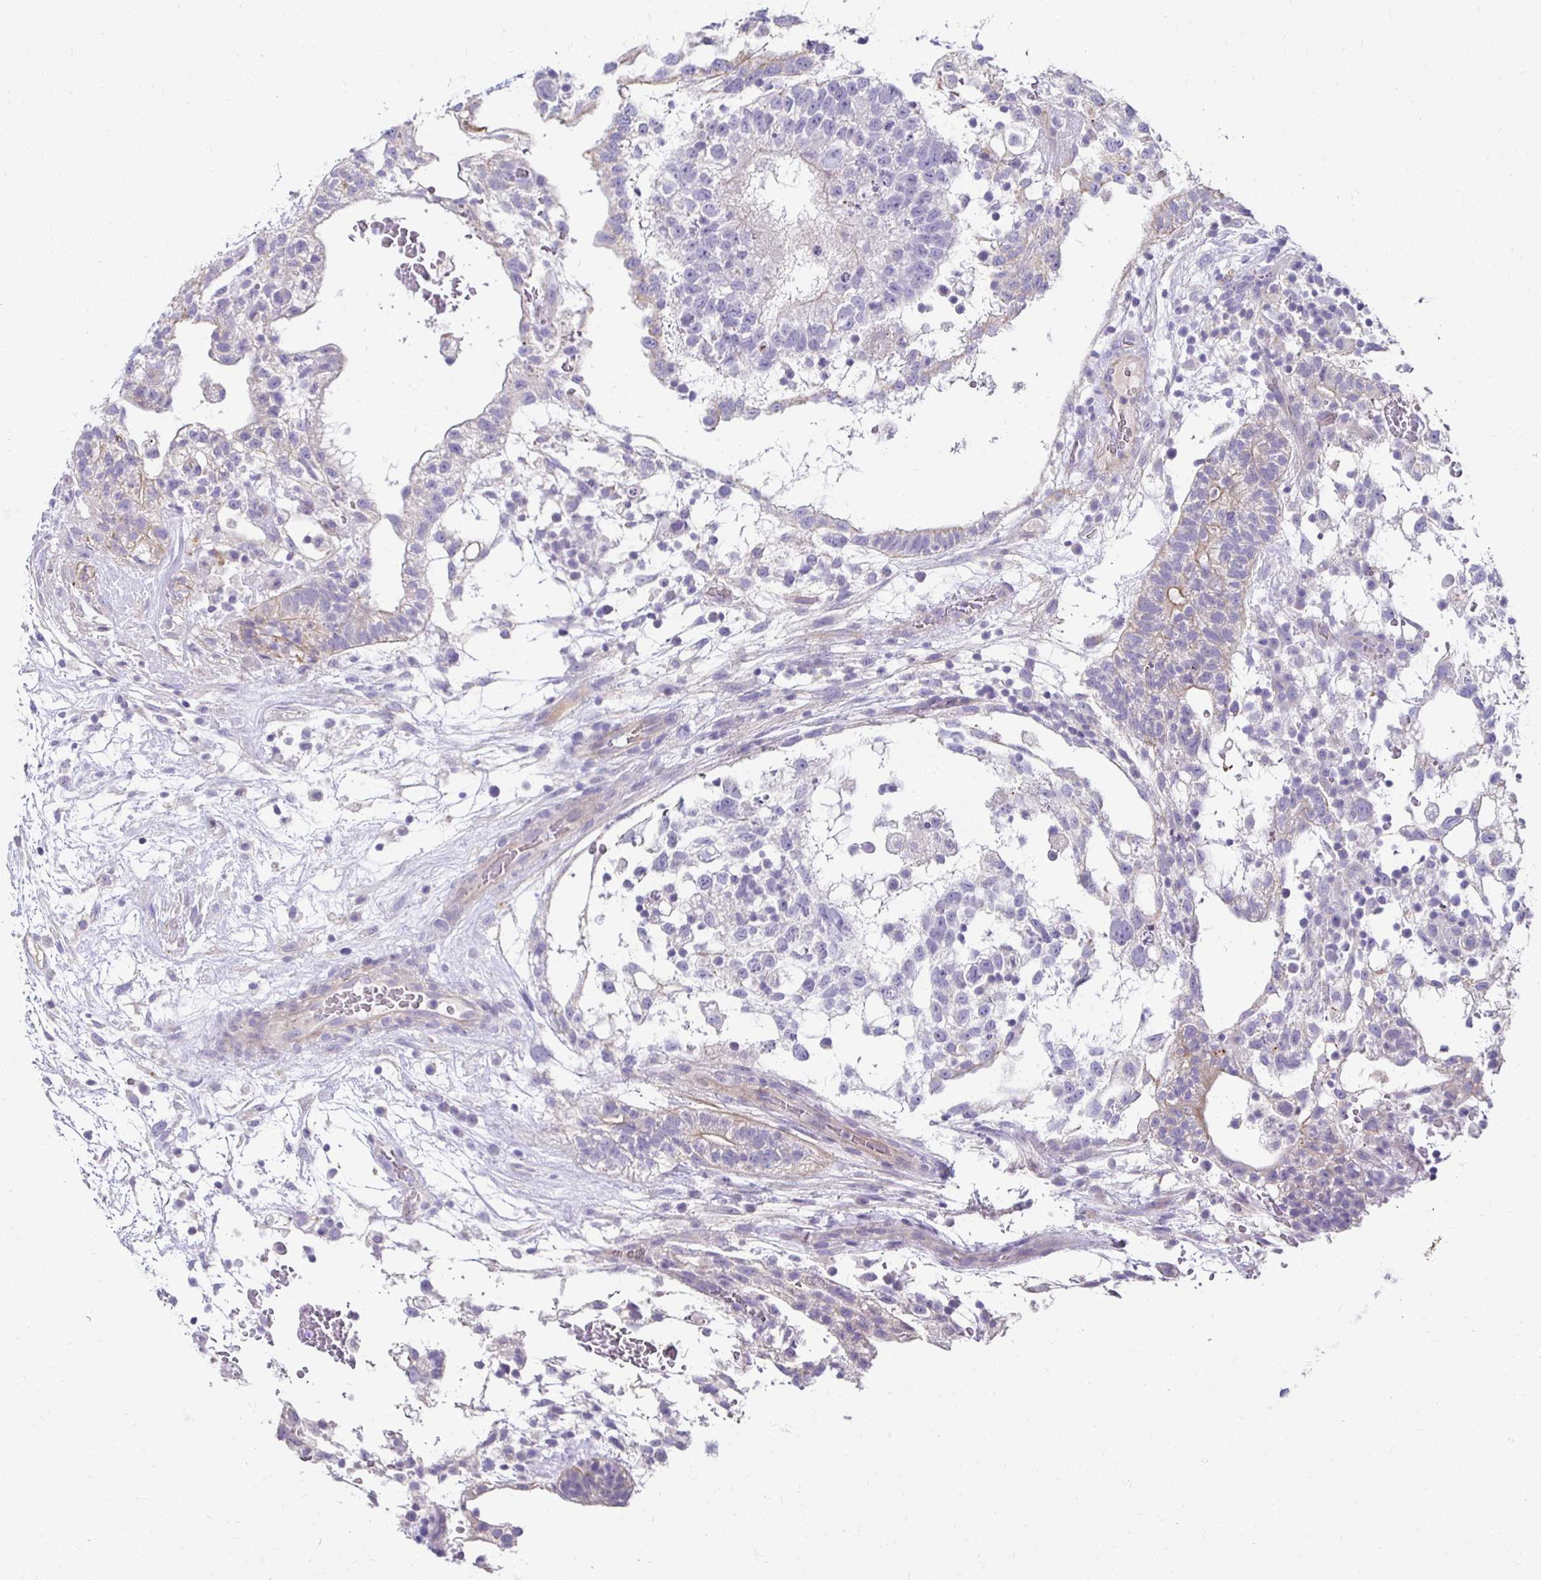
{"staining": {"intensity": "weak", "quantity": "<25%", "location": "cytoplasmic/membranous"}, "tissue": "testis cancer", "cell_type": "Tumor cells", "image_type": "cancer", "snomed": [{"axis": "morphology", "description": "Normal tissue, NOS"}, {"axis": "morphology", "description": "Carcinoma, Embryonal, NOS"}, {"axis": "topography", "description": "Testis"}], "caption": "A high-resolution image shows immunohistochemistry staining of testis embryonal carcinoma, which exhibits no significant positivity in tumor cells.", "gene": "AKAP6", "patient": {"sex": "male", "age": 32}}